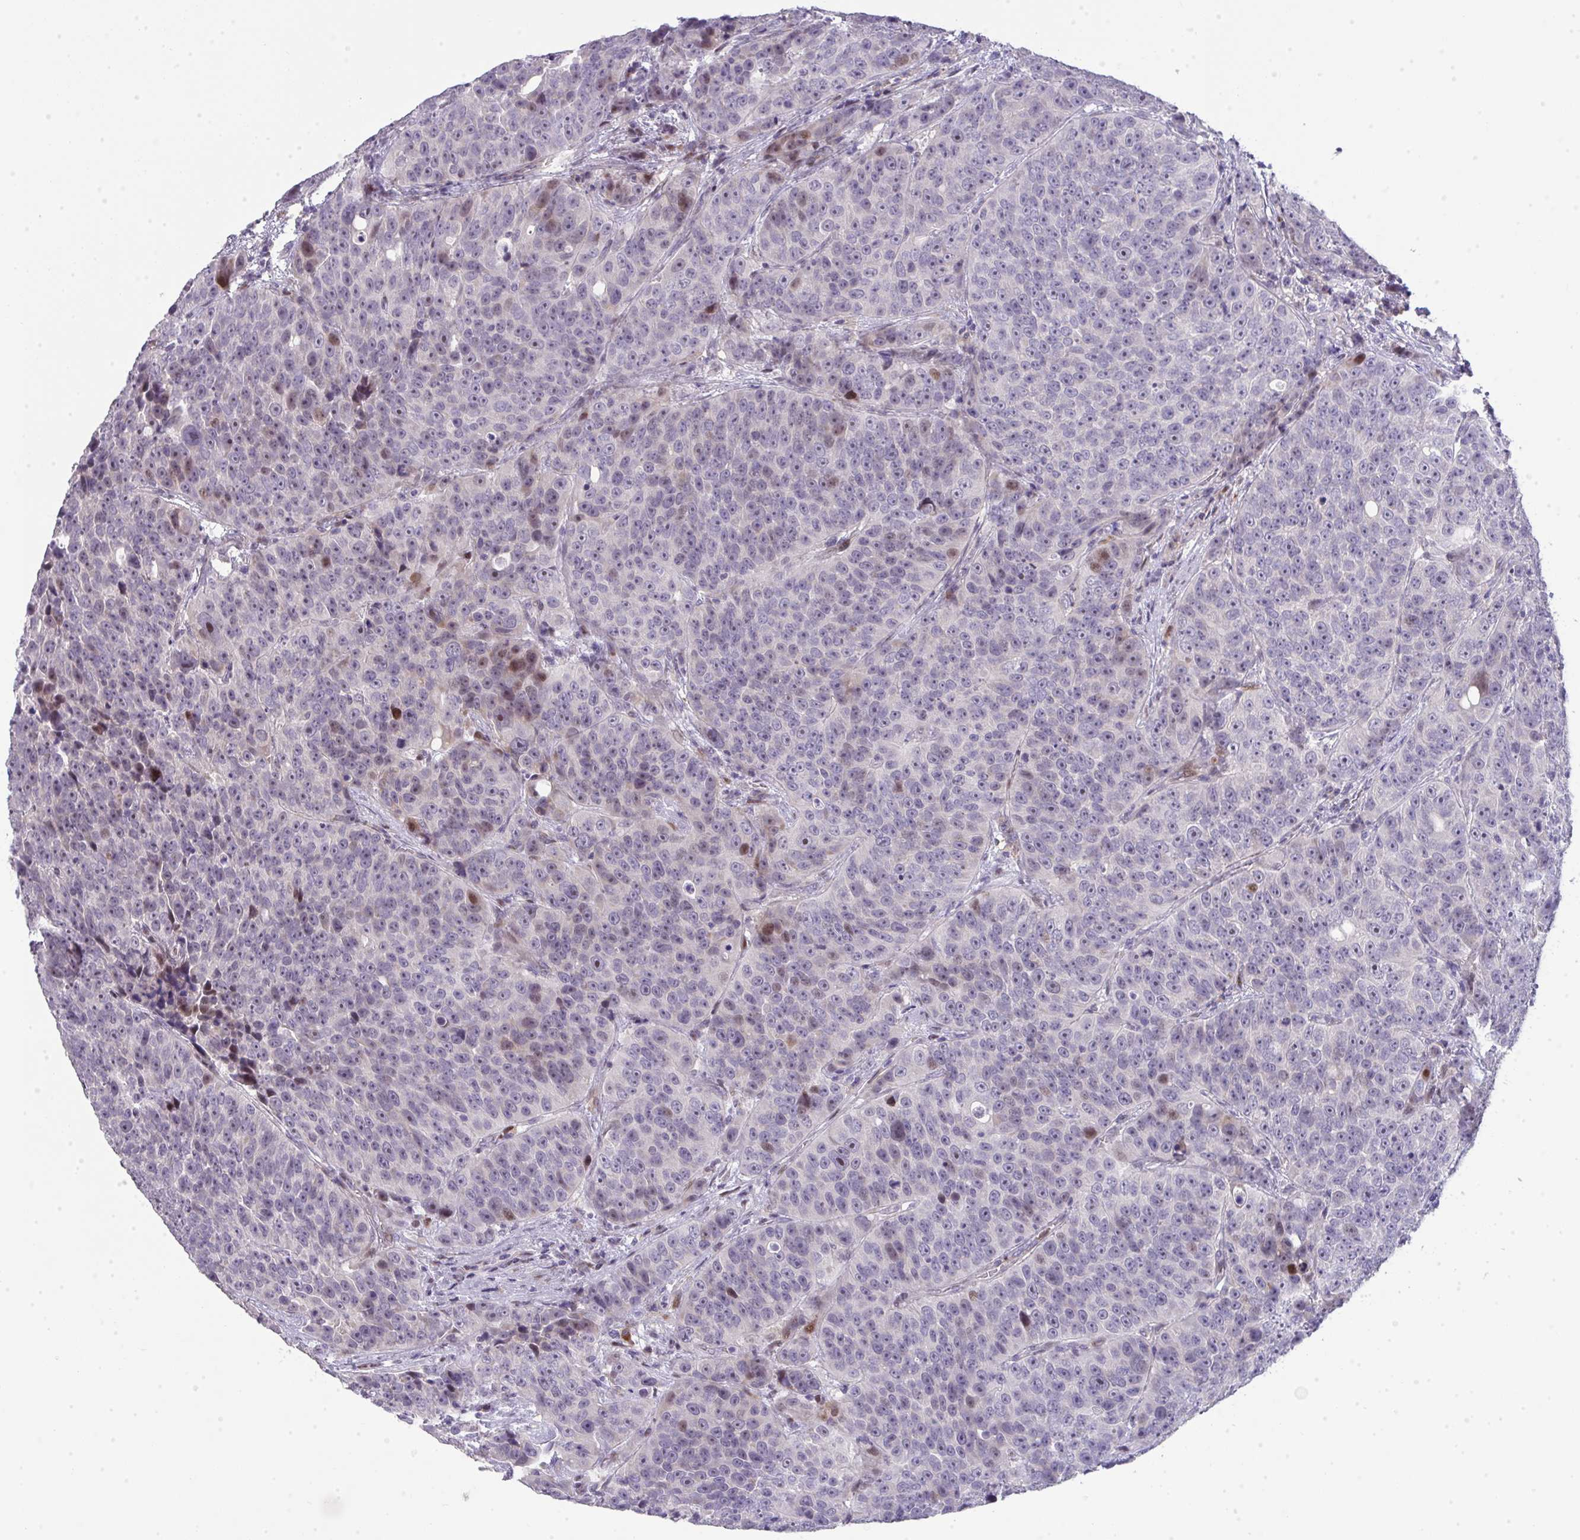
{"staining": {"intensity": "moderate", "quantity": "<25%", "location": "nuclear"}, "tissue": "urothelial cancer", "cell_type": "Tumor cells", "image_type": "cancer", "snomed": [{"axis": "morphology", "description": "Urothelial carcinoma, NOS"}, {"axis": "topography", "description": "Urinary bladder"}], "caption": "This is a photomicrograph of IHC staining of urothelial cancer, which shows moderate staining in the nuclear of tumor cells.", "gene": "GALNT16", "patient": {"sex": "male", "age": 52}}